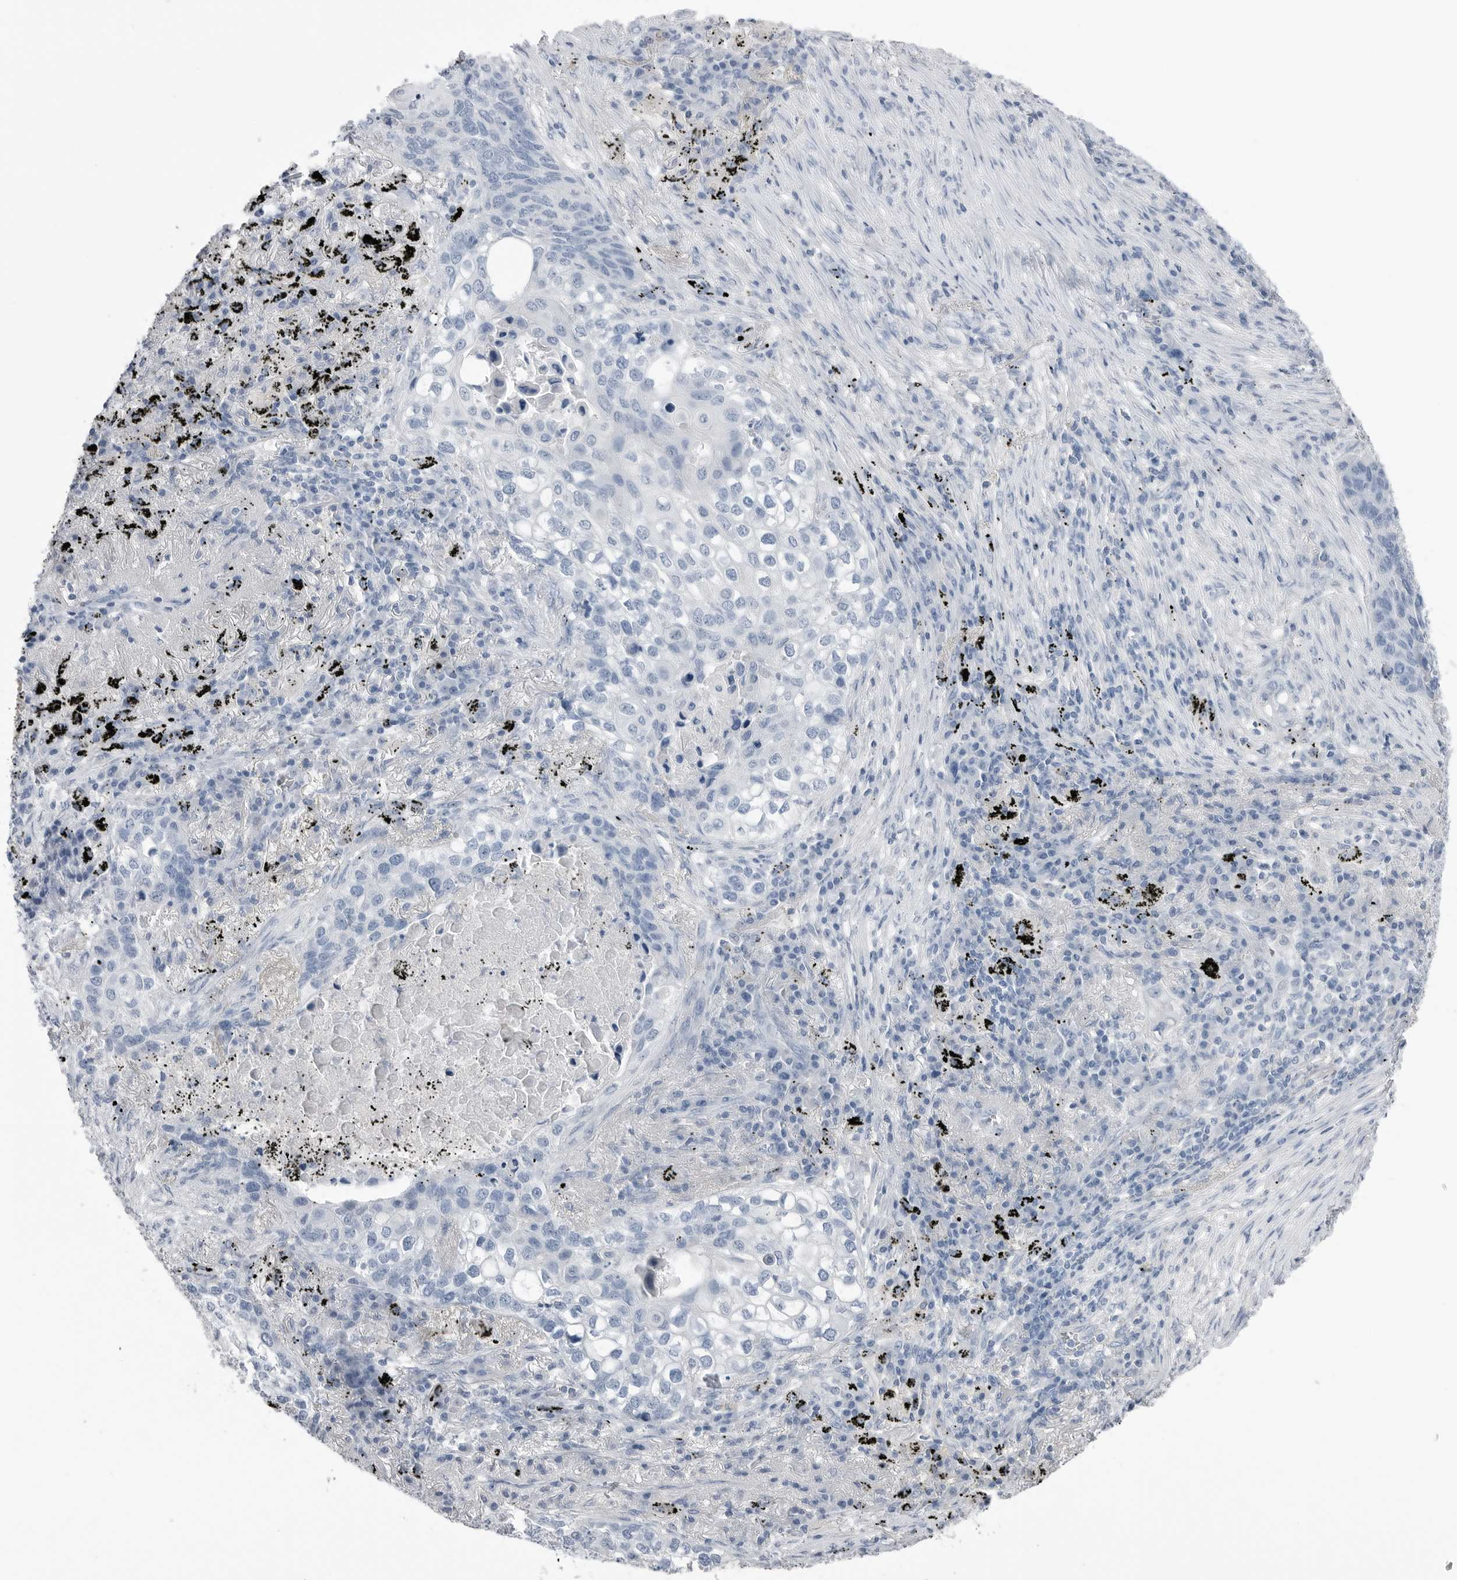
{"staining": {"intensity": "negative", "quantity": "none", "location": "none"}, "tissue": "lung cancer", "cell_type": "Tumor cells", "image_type": "cancer", "snomed": [{"axis": "morphology", "description": "Squamous cell carcinoma, NOS"}, {"axis": "topography", "description": "Lung"}], "caption": "IHC of human lung cancer (squamous cell carcinoma) demonstrates no expression in tumor cells.", "gene": "ABHD12", "patient": {"sex": "female", "age": 63}}